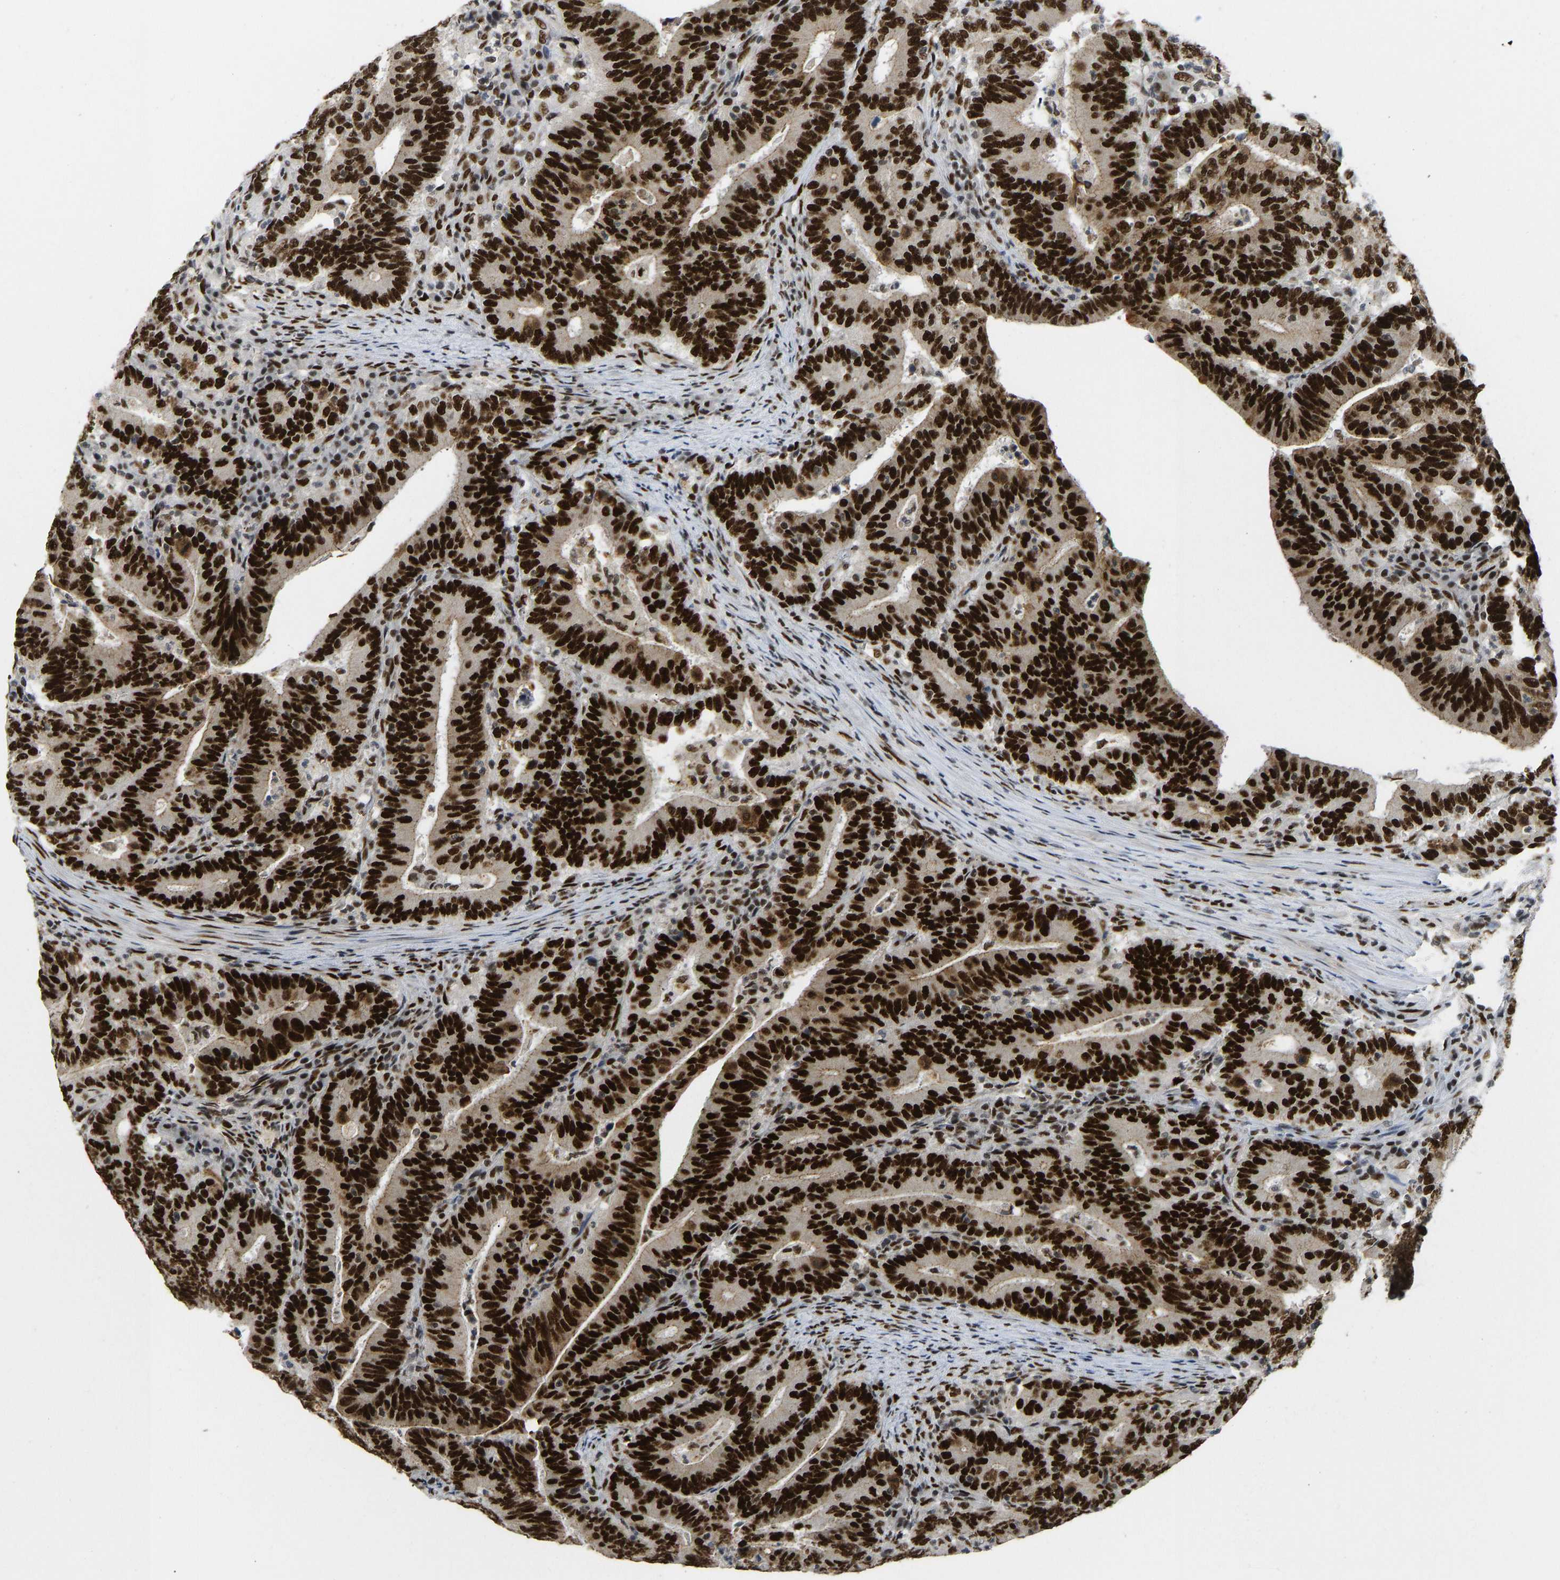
{"staining": {"intensity": "strong", "quantity": ">75%", "location": "nuclear"}, "tissue": "colorectal cancer", "cell_type": "Tumor cells", "image_type": "cancer", "snomed": [{"axis": "morphology", "description": "Adenocarcinoma, NOS"}, {"axis": "topography", "description": "Colon"}], "caption": "The immunohistochemical stain highlights strong nuclear expression in tumor cells of colorectal cancer (adenocarcinoma) tissue. (DAB IHC with brightfield microscopy, high magnification).", "gene": "FOXK1", "patient": {"sex": "female", "age": 66}}